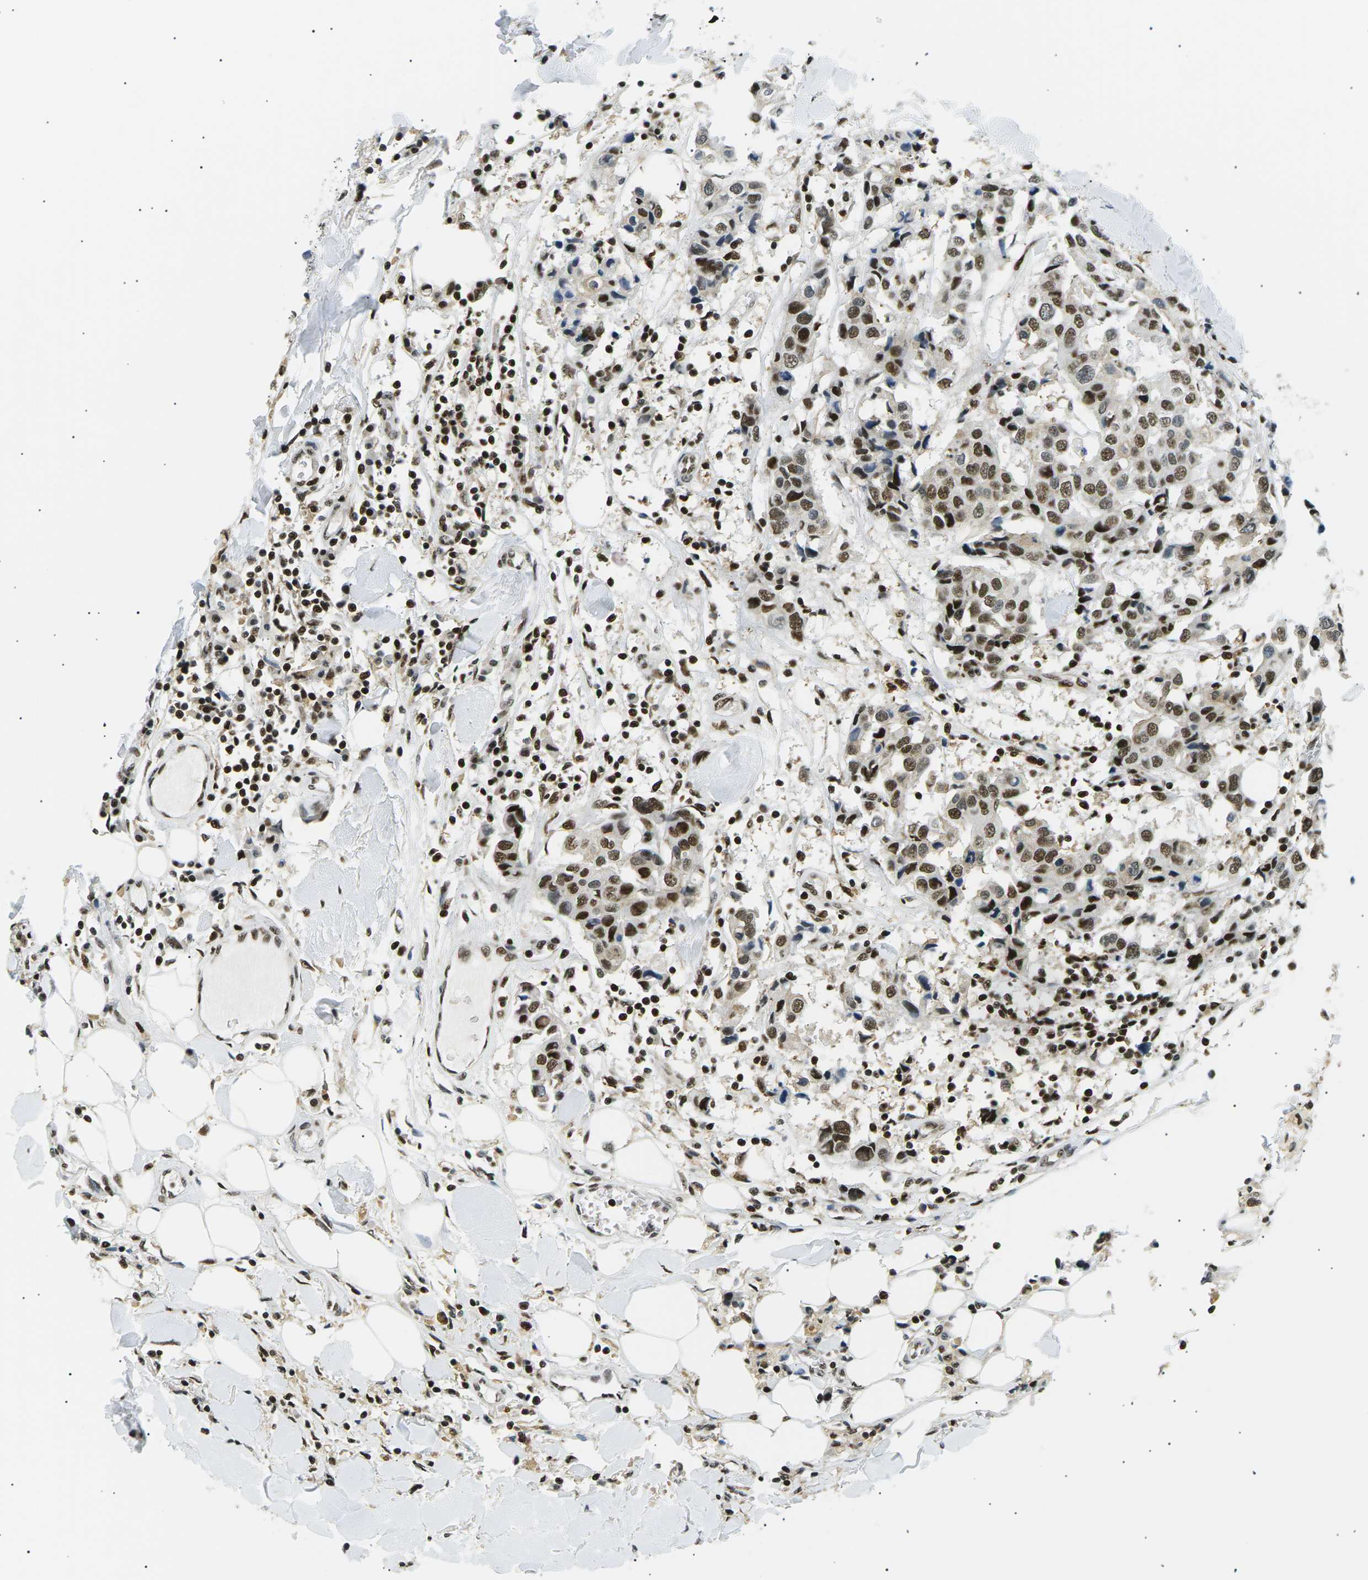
{"staining": {"intensity": "strong", "quantity": ">75%", "location": "nuclear"}, "tissue": "breast cancer", "cell_type": "Tumor cells", "image_type": "cancer", "snomed": [{"axis": "morphology", "description": "Duct carcinoma"}, {"axis": "topography", "description": "Breast"}], "caption": "A high amount of strong nuclear positivity is seen in approximately >75% of tumor cells in breast cancer (intraductal carcinoma) tissue. (Brightfield microscopy of DAB IHC at high magnification).", "gene": "RPA2", "patient": {"sex": "female", "age": 80}}